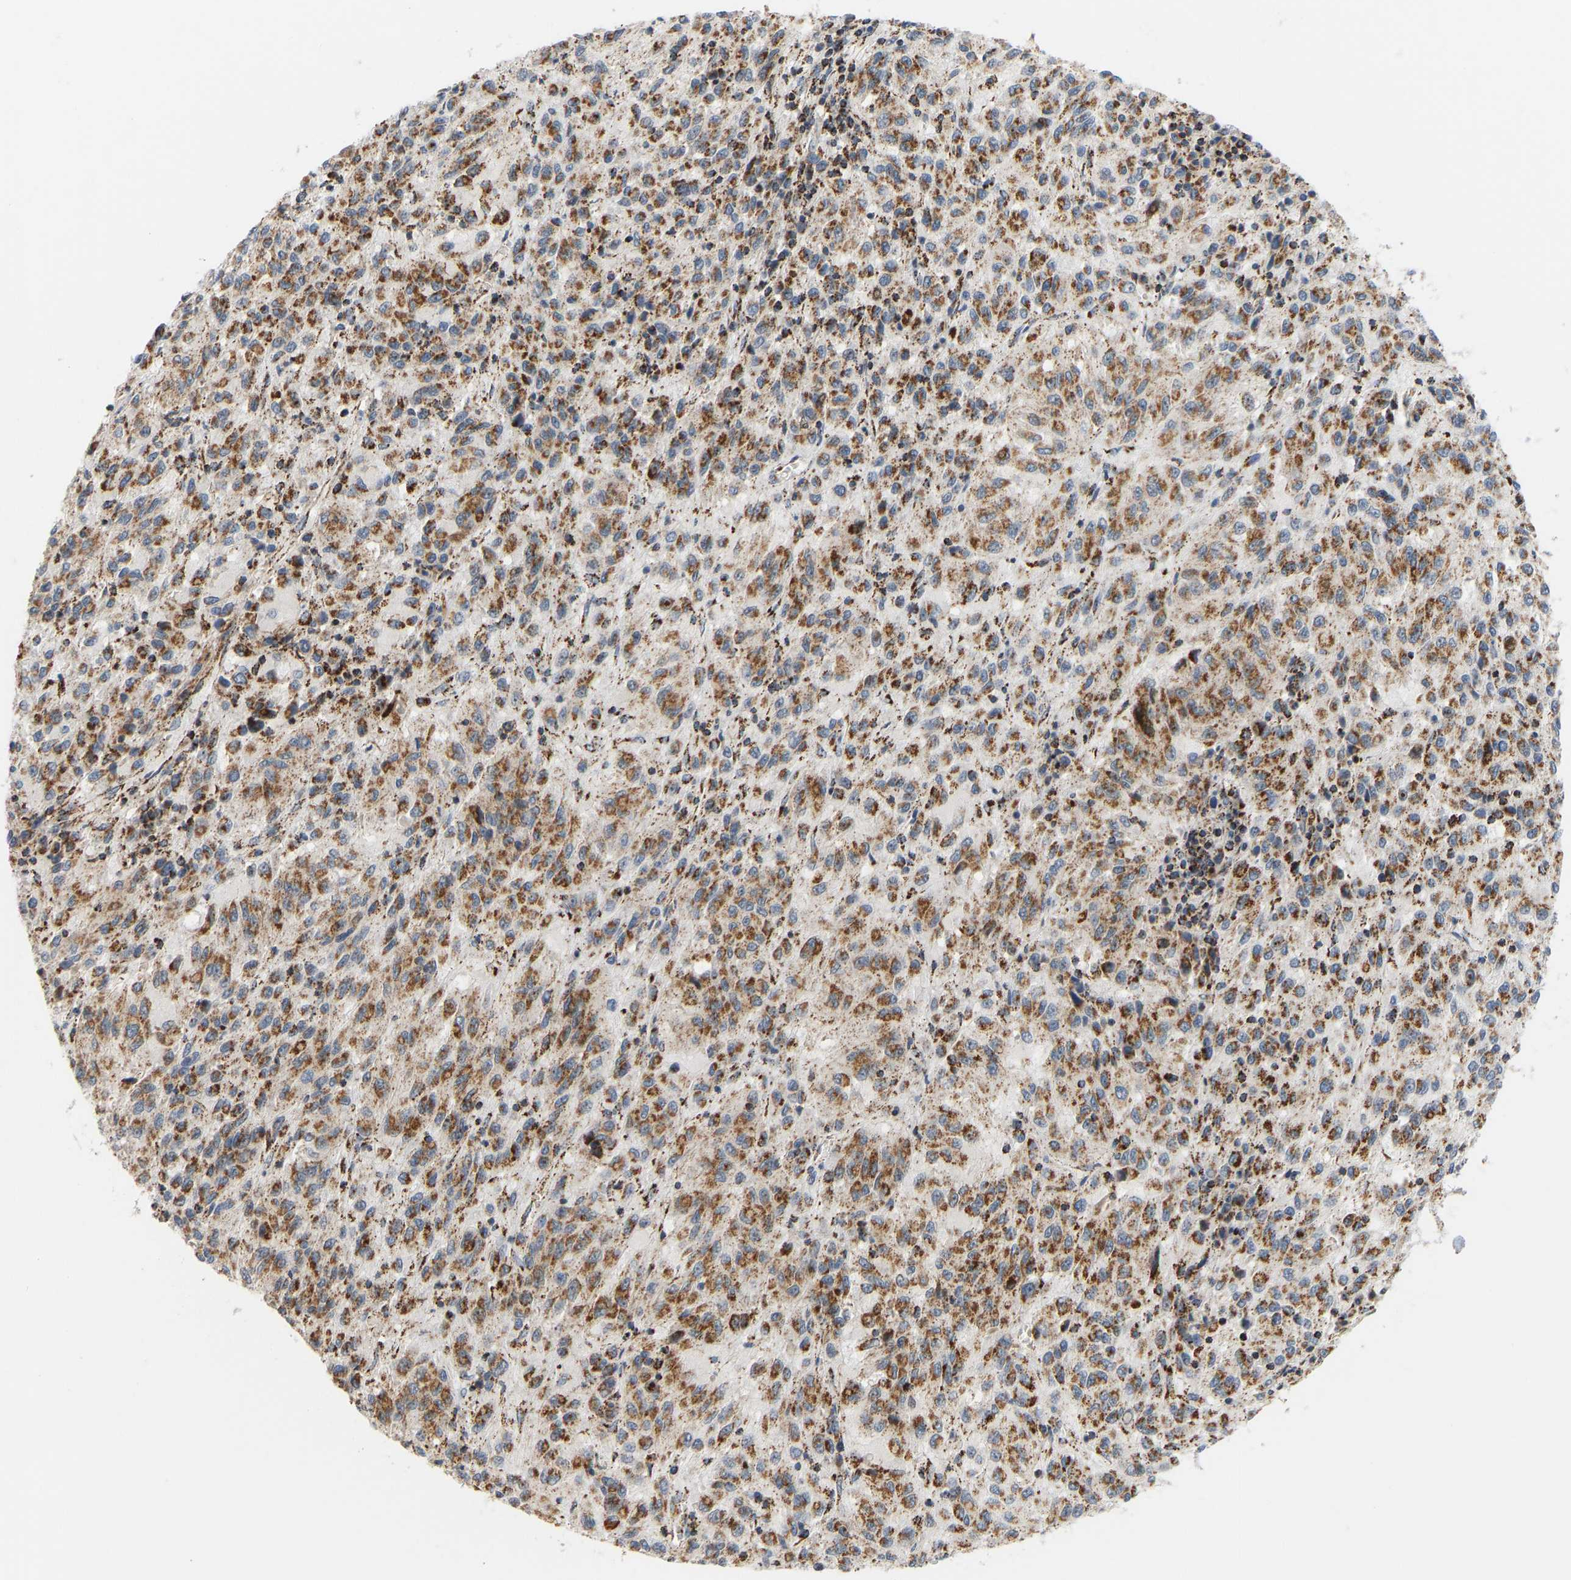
{"staining": {"intensity": "moderate", "quantity": ">75%", "location": "cytoplasmic/membranous"}, "tissue": "melanoma", "cell_type": "Tumor cells", "image_type": "cancer", "snomed": [{"axis": "morphology", "description": "Malignant melanoma, Metastatic site"}, {"axis": "topography", "description": "Lung"}], "caption": "Immunohistochemistry of human melanoma demonstrates medium levels of moderate cytoplasmic/membranous expression in about >75% of tumor cells. Immunohistochemistry stains the protein of interest in brown and the nuclei are stained blue.", "gene": "GPSM2", "patient": {"sex": "male", "age": 64}}